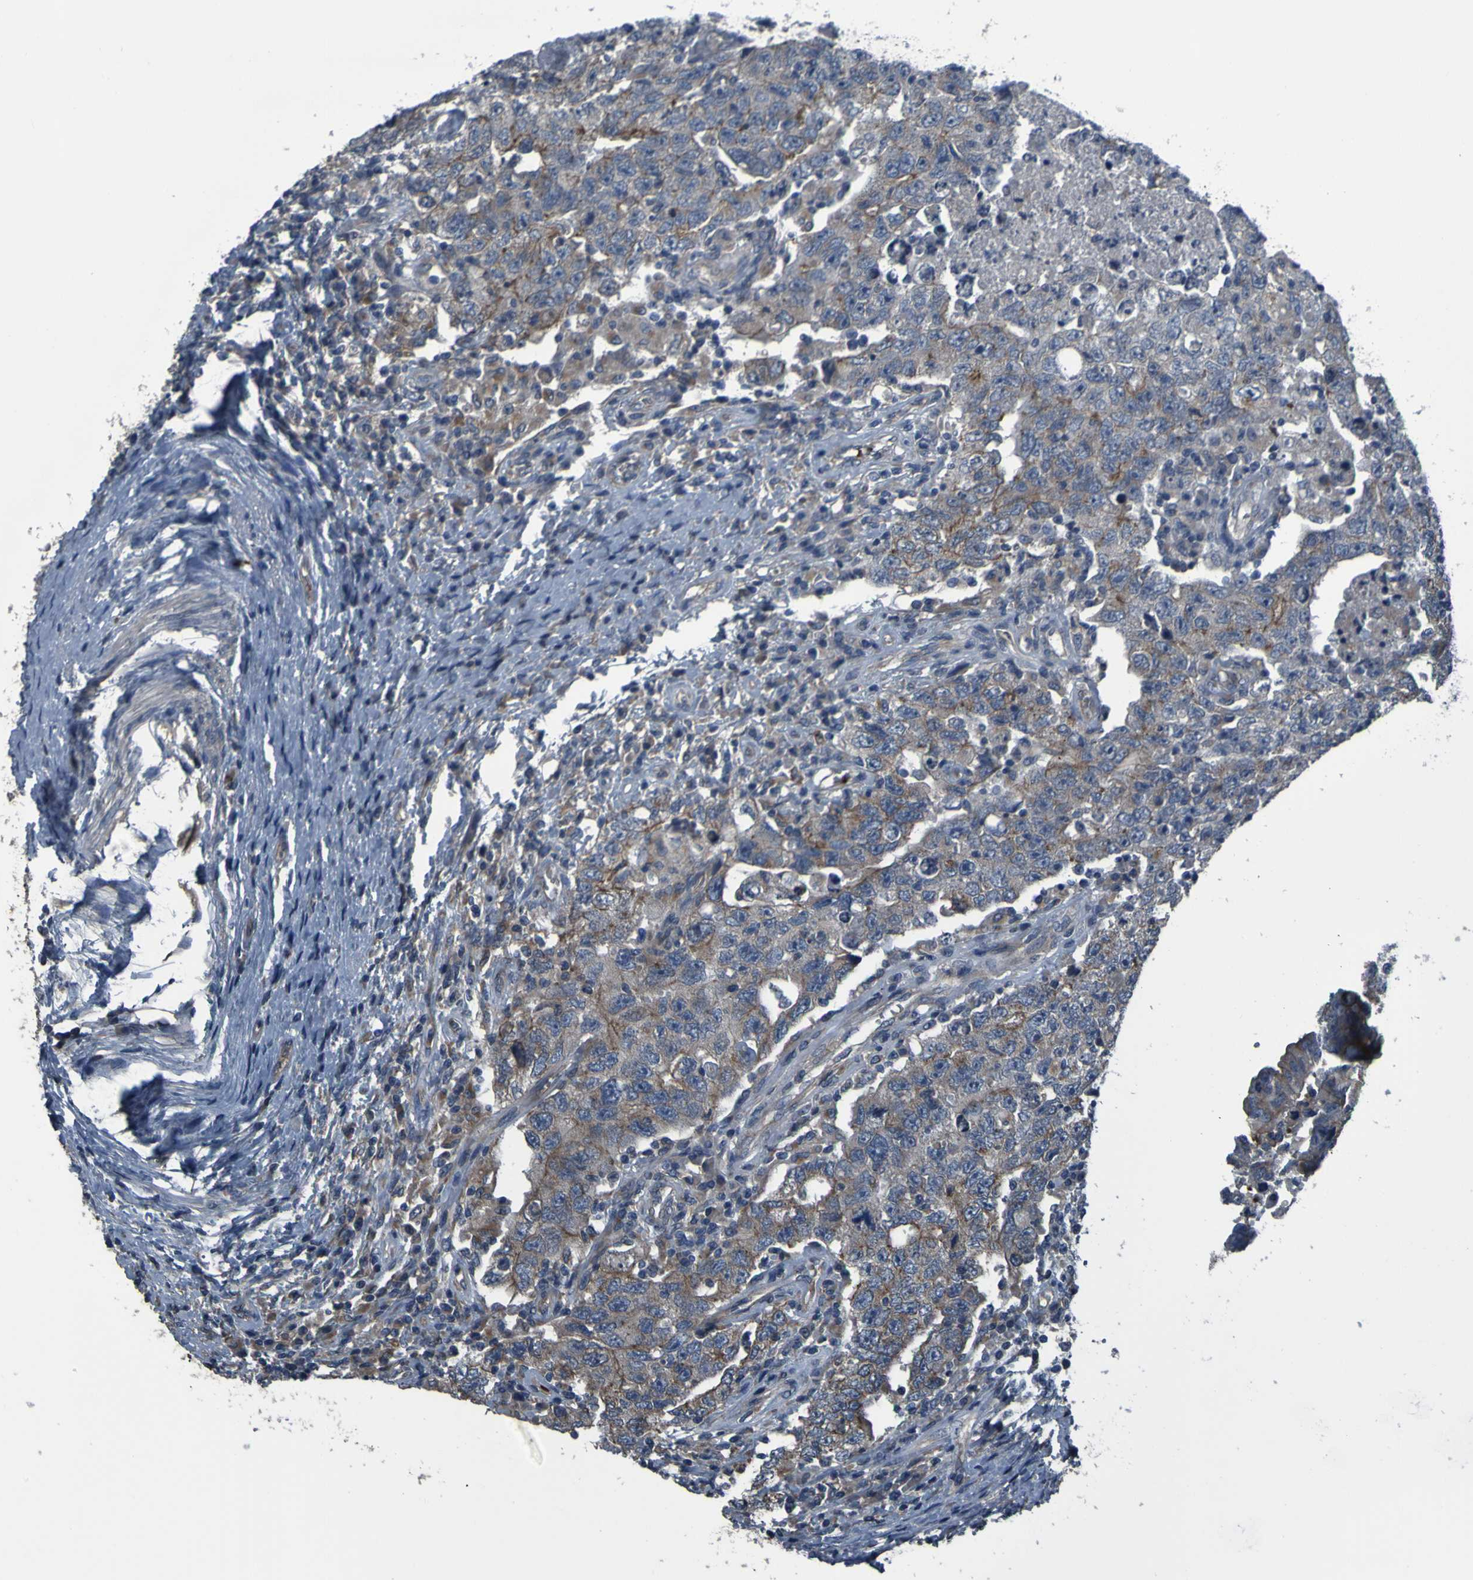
{"staining": {"intensity": "weak", "quantity": "25%-75%", "location": "cytoplasmic/membranous"}, "tissue": "testis cancer", "cell_type": "Tumor cells", "image_type": "cancer", "snomed": [{"axis": "morphology", "description": "Carcinoma, Embryonal, NOS"}, {"axis": "topography", "description": "Testis"}], "caption": "Immunohistochemistry histopathology image of testis embryonal carcinoma stained for a protein (brown), which exhibits low levels of weak cytoplasmic/membranous positivity in approximately 25%-75% of tumor cells.", "gene": "GRAMD1A", "patient": {"sex": "male", "age": 26}}